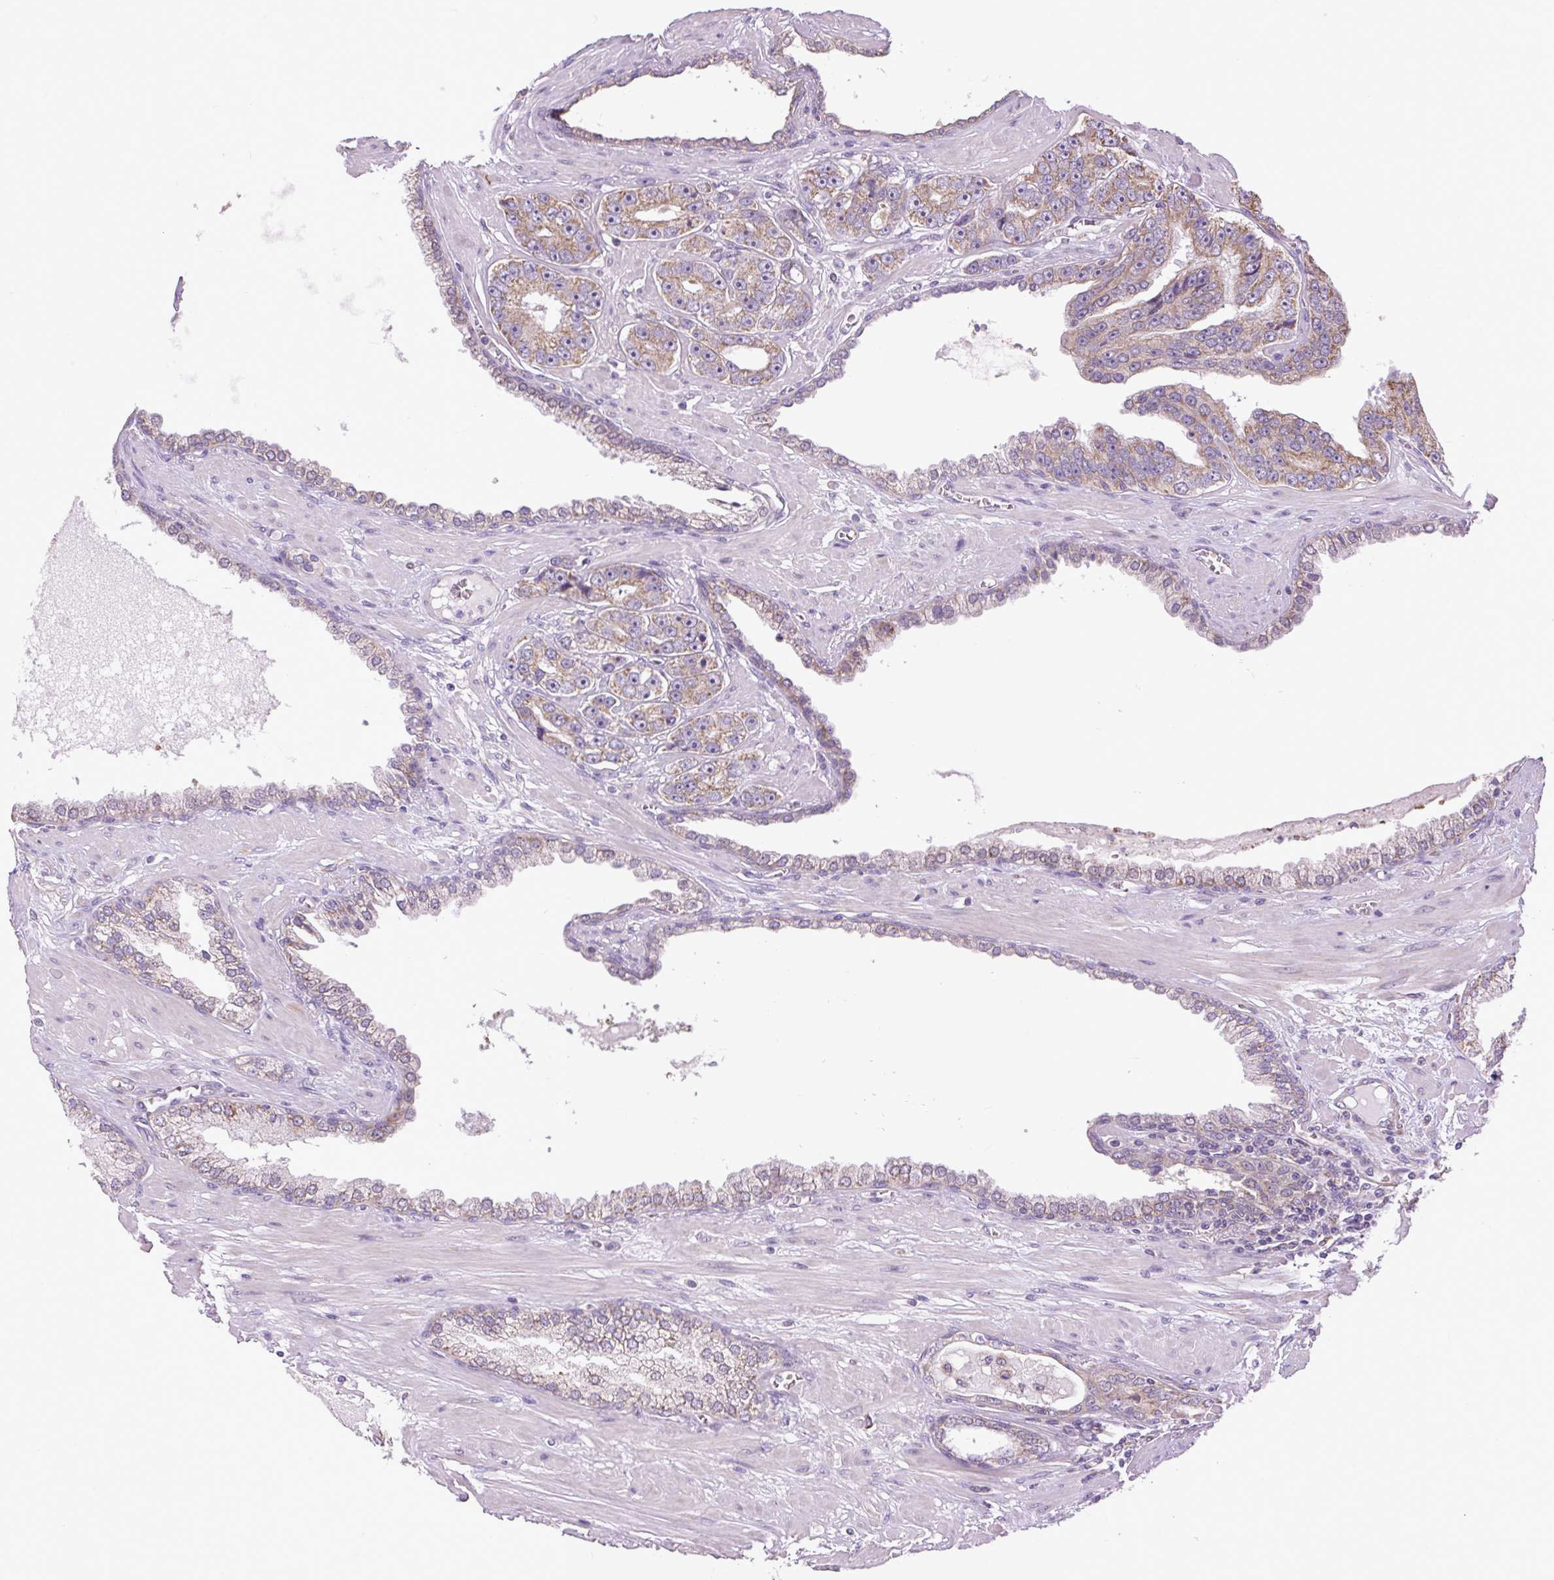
{"staining": {"intensity": "moderate", "quantity": ">75%", "location": "cytoplasmic/membranous"}, "tissue": "prostate cancer", "cell_type": "Tumor cells", "image_type": "cancer", "snomed": [{"axis": "morphology", "description": "Adenocarcinoma, High grade"}, {"axis": "topography", "description": "Prostate"}], "caption": "A medium amount of moderate cytoplasmic/membranous staining is appreciated in about >75% of tumor cells in prostate adenocarcinoma (high-grade) tissue.", "gene": "PLCG1", "patient": {"sex": "male", "age": 71}}